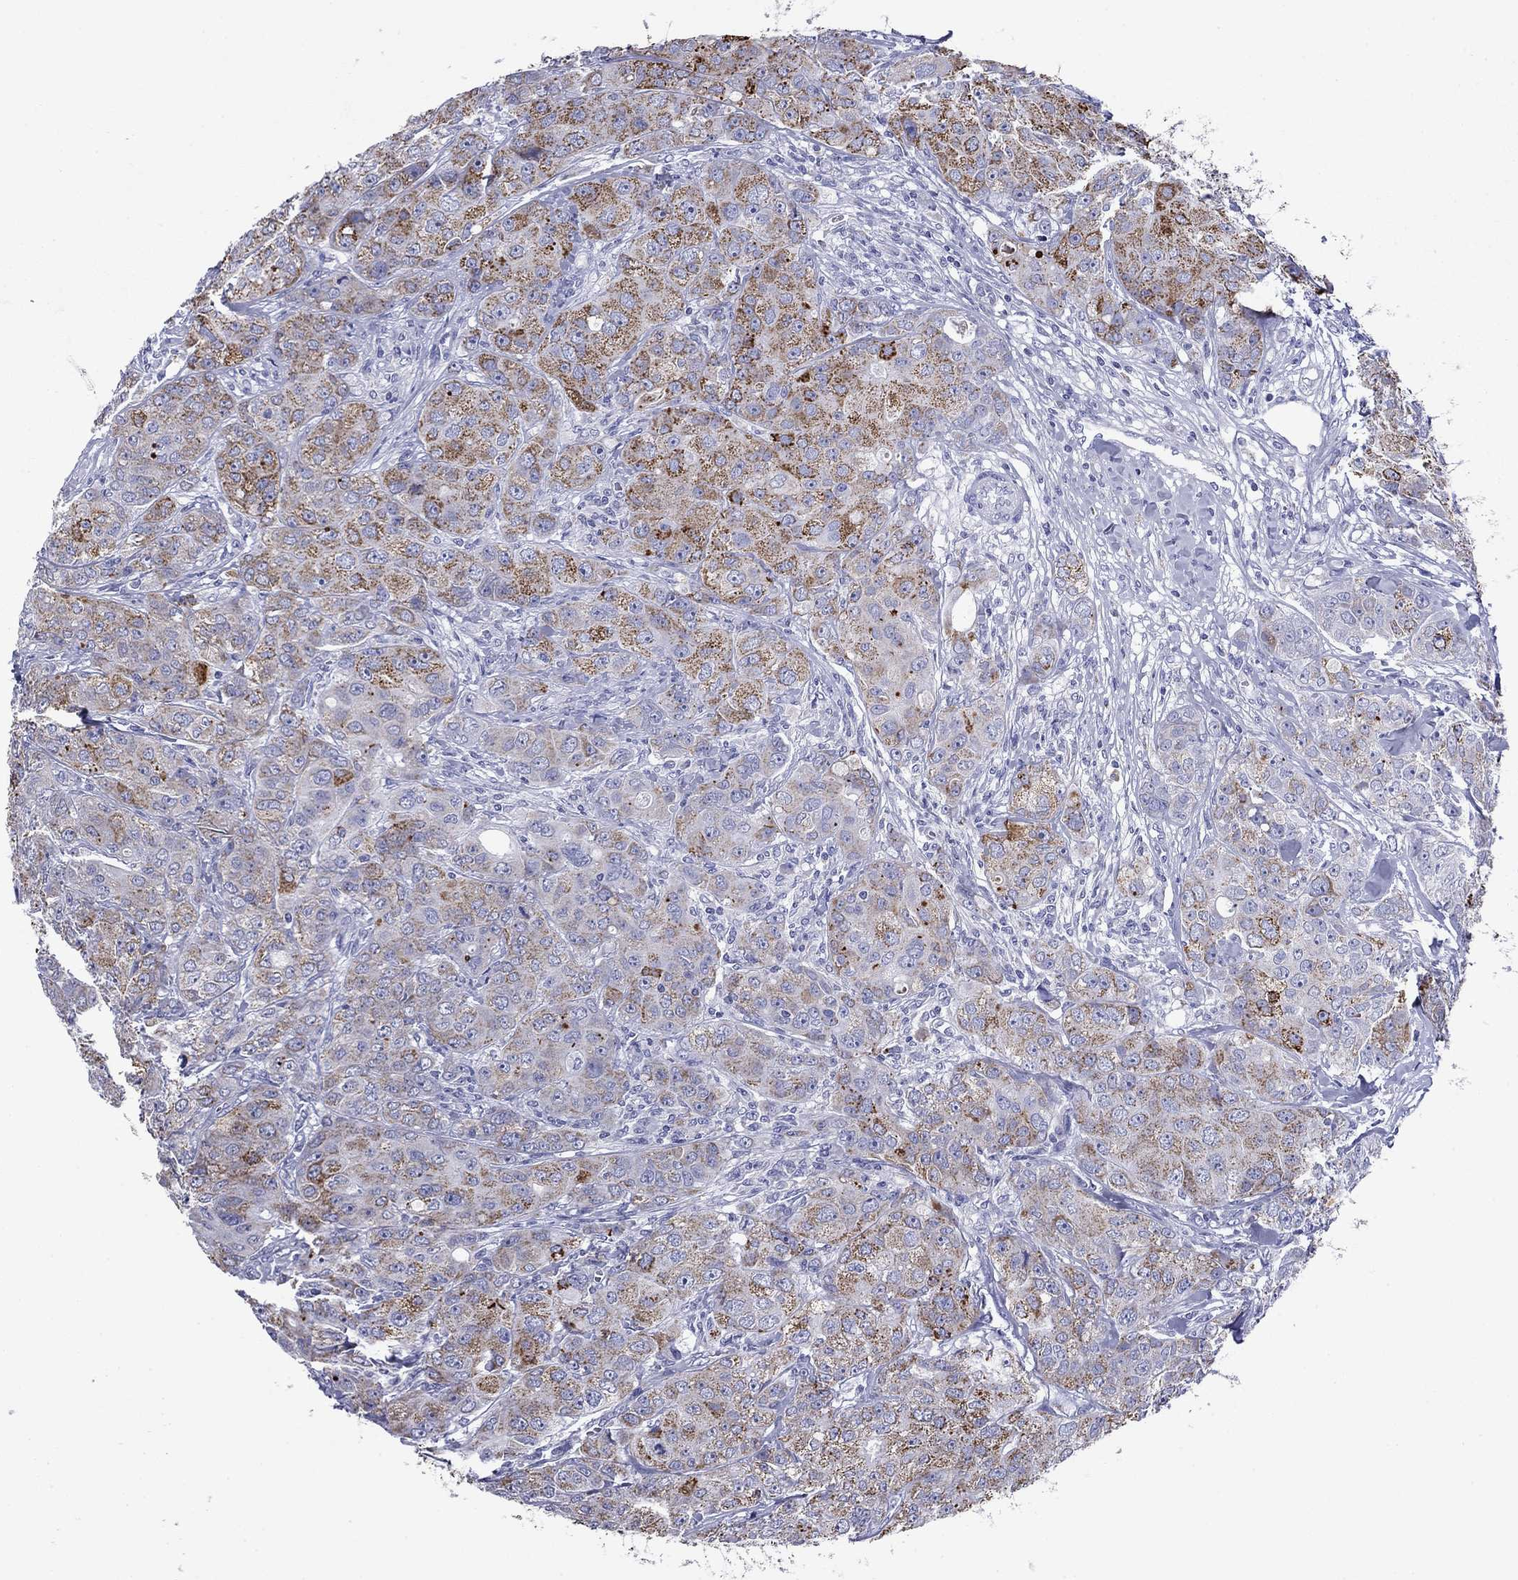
{"staining": {"intensity": "moderate", "quantity": "<25%", "location": "cytoplasmic/membranous"}, "tissue": "breast cancer", "cell_type": "Tumor cells", "image_type": "cancer", "snomed": [{"axis": "morphology", "description": "Duct carcinoma"}, {"axis": "topography", "description": "Breast"}], "caption": "A brown stain shows moderate cytoplasmic/membranous staining of a protein in invasive ductal carcinoma (breast) tumor cells.", "gene": "ACADSB", "patient": {"sex": "female", "age": 43}}